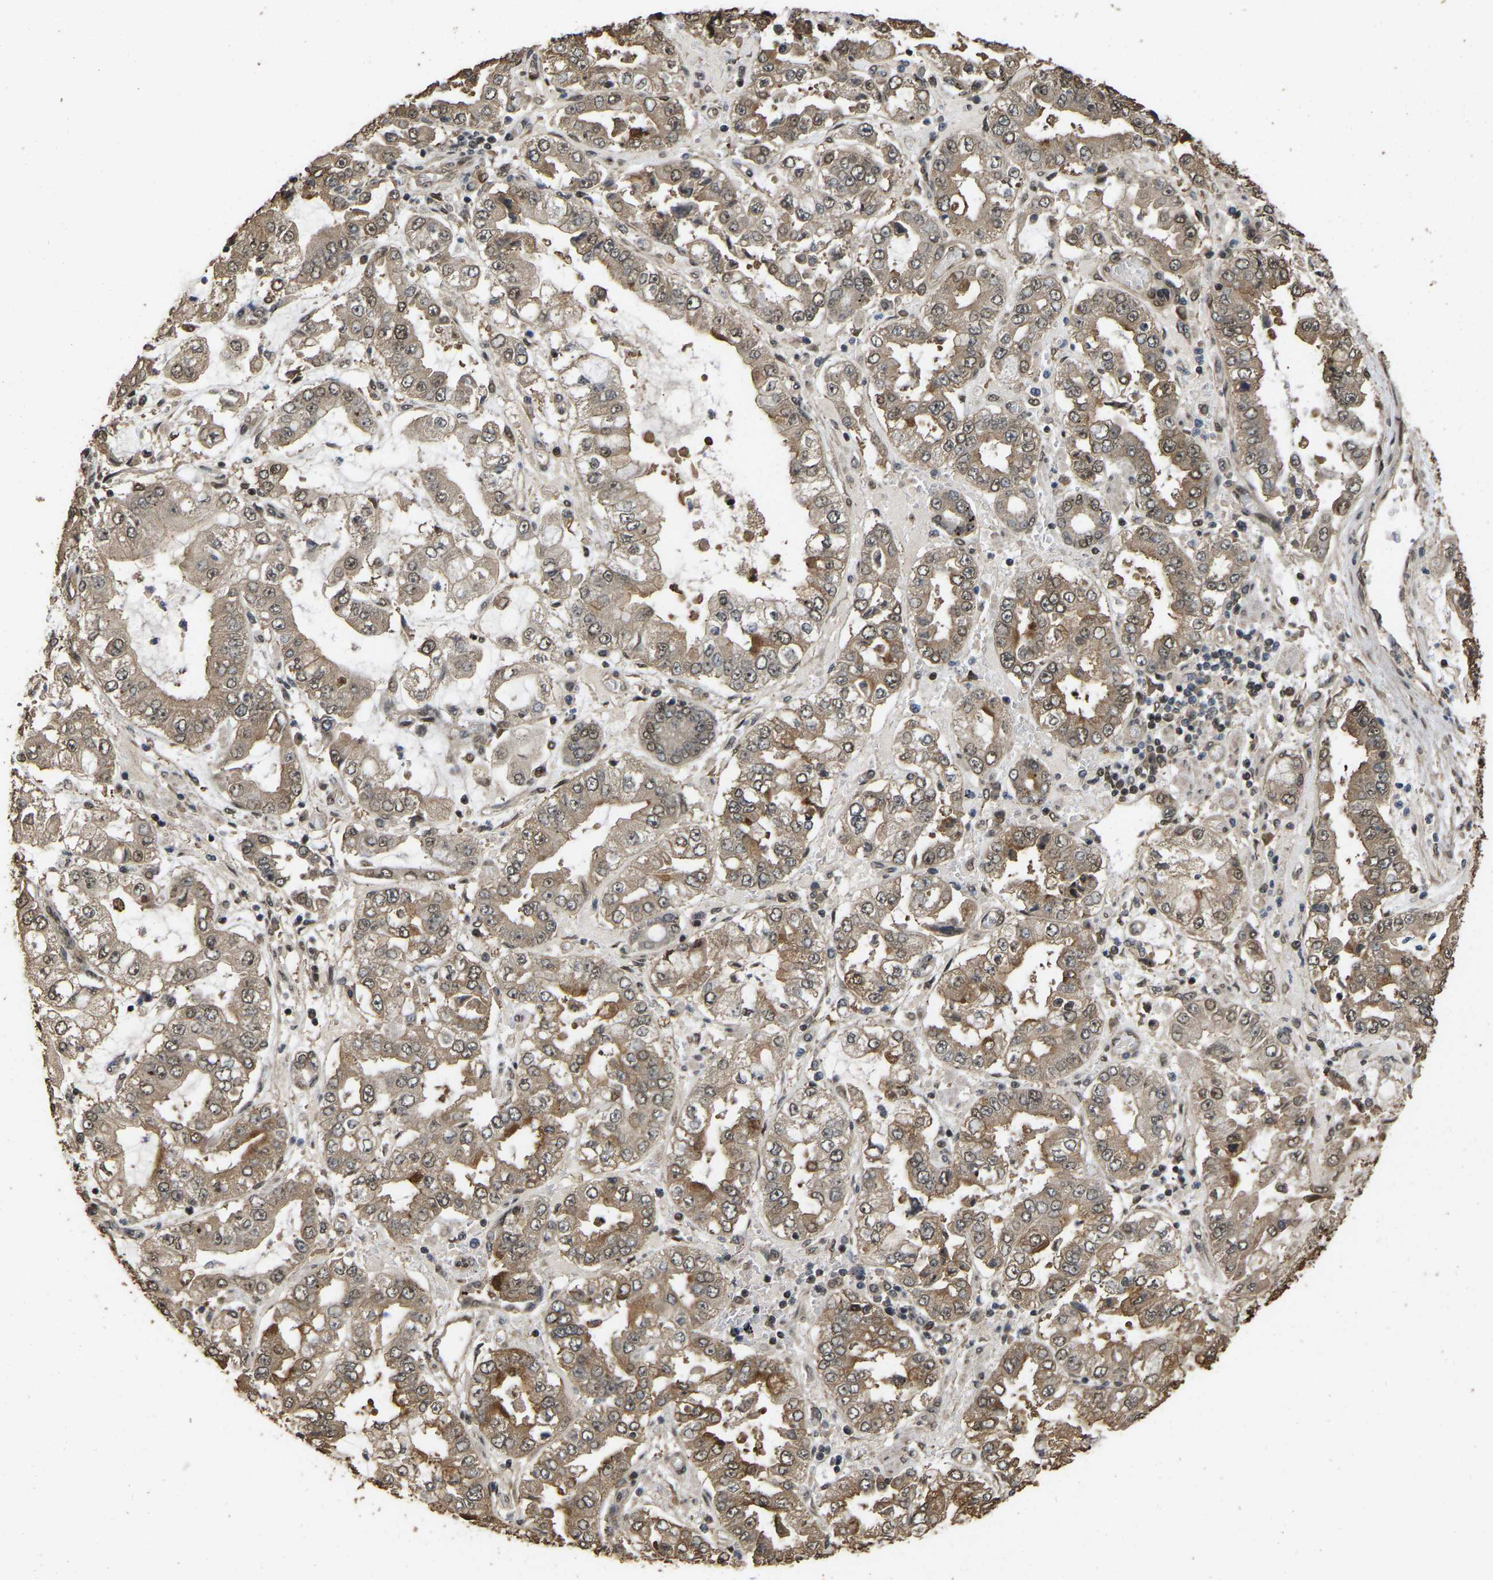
{"staining": {"intensity": "moderate", "quantity": ">75%", "location": "cytoplasmic/membranous"}, "tissue": "stomach cancer", "cell_type": "Tumor cells", "image_type": "cancer", "snomed": [{"axis": "morphology", "description": "Adenocarcinoma, NOS"}, {"axis": "topography", "description": "Stomach"}], "caption": "High-magnification brightfield microscopy of stomach cancer (adenocarcinoma) stained with DAB (3,3'-diaminobenzidine) (brown) and counterstained with hematoxylin (blue). tumor cells exhibit moderate cytoplasmic/membranous expression is appreciated in about>75% of cells. Using DAB (brown) and hematoxylin (blue) stains, captured at high magnification using brightfield microscopy.", "gene": "ARHGAP23", "patient": {"sex": "male", "age": 76}}